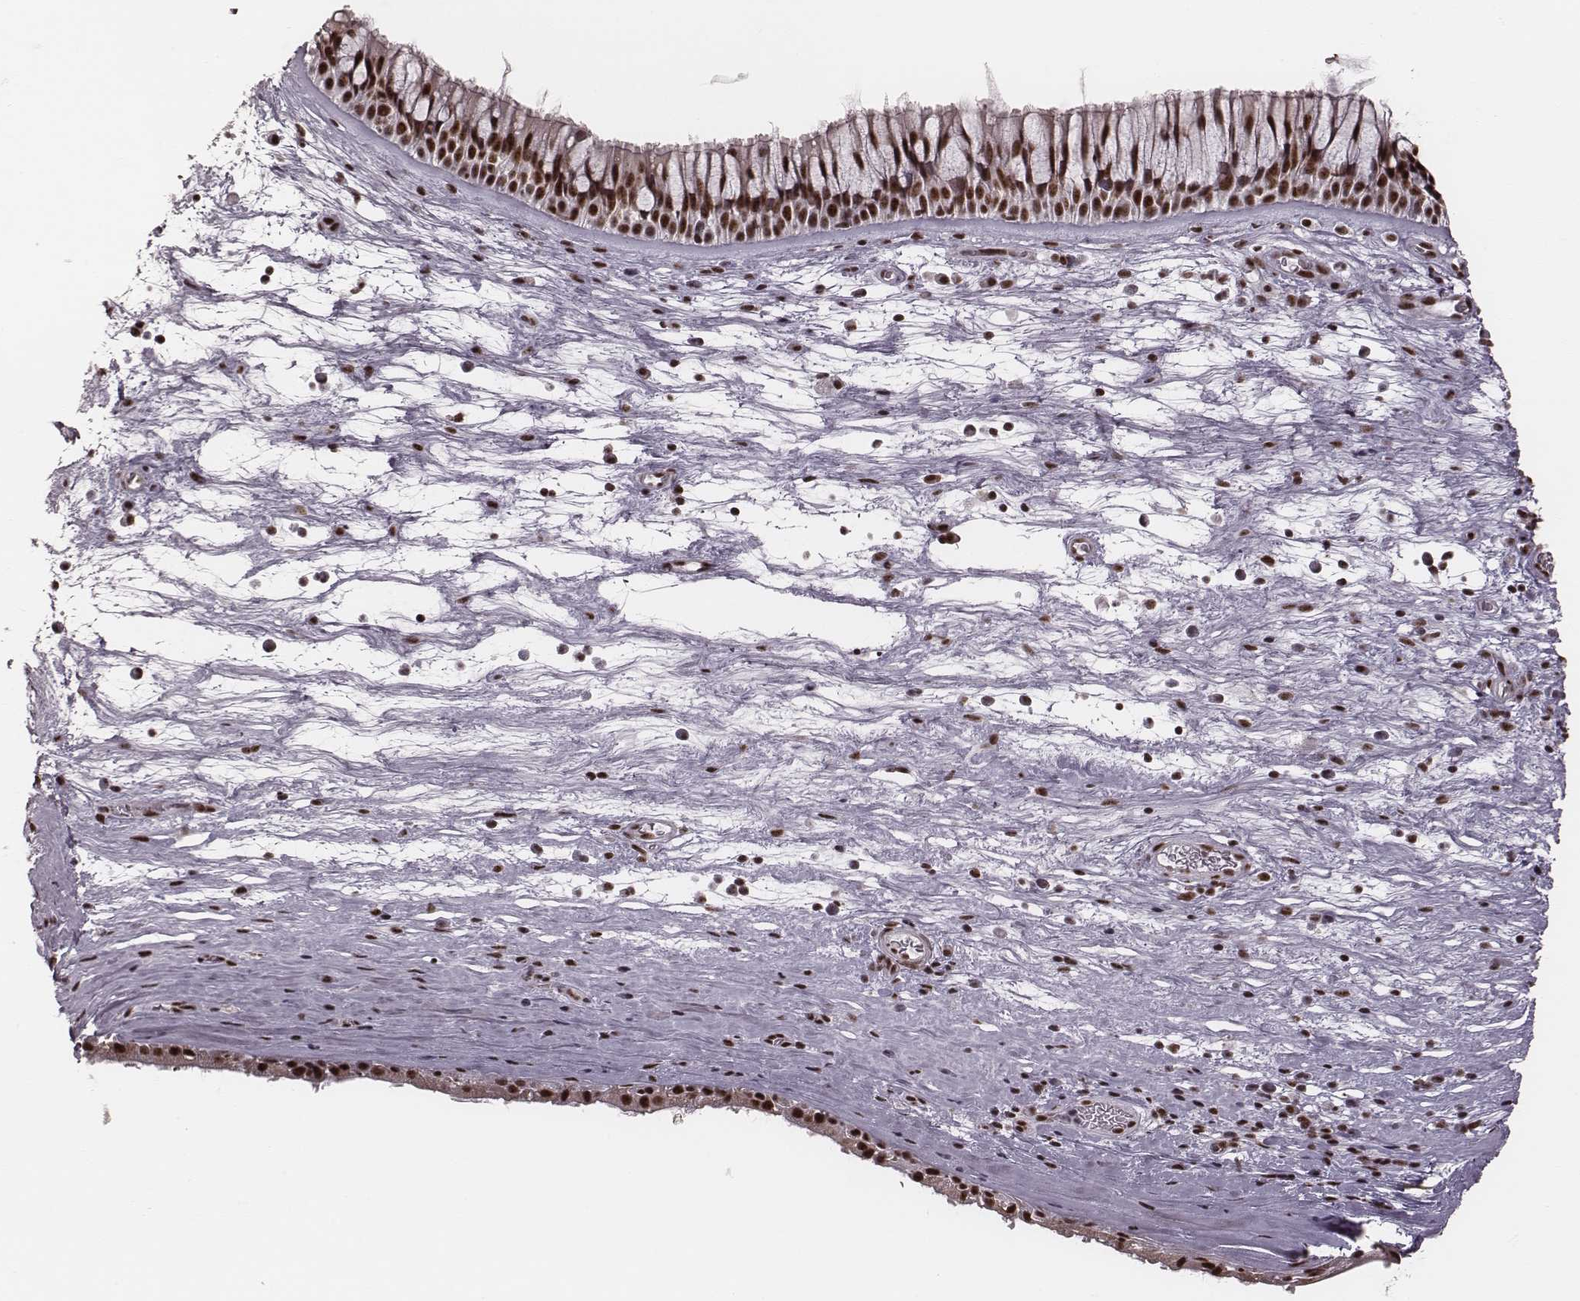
{"staining": {"intensity": "strong", "quantity": ">75%", "location": "nuclear"}, "tissue": "nasopharynx", "cell_type": "Respiratory epithelial cells", "image_type": "normal", "snomed": [{"axis": "morphology", "description": "Normal tissue, NOS"}, {"axis": "topography", "description": "Nasopharynx"}], "caption": "Protein staining of normal nasopharynx demonstrates strong nuclear expression in about >75% of respiratory epithelial cells.", "gene": "LUC7L", "patient": {"sex": "male", "age": 74}}